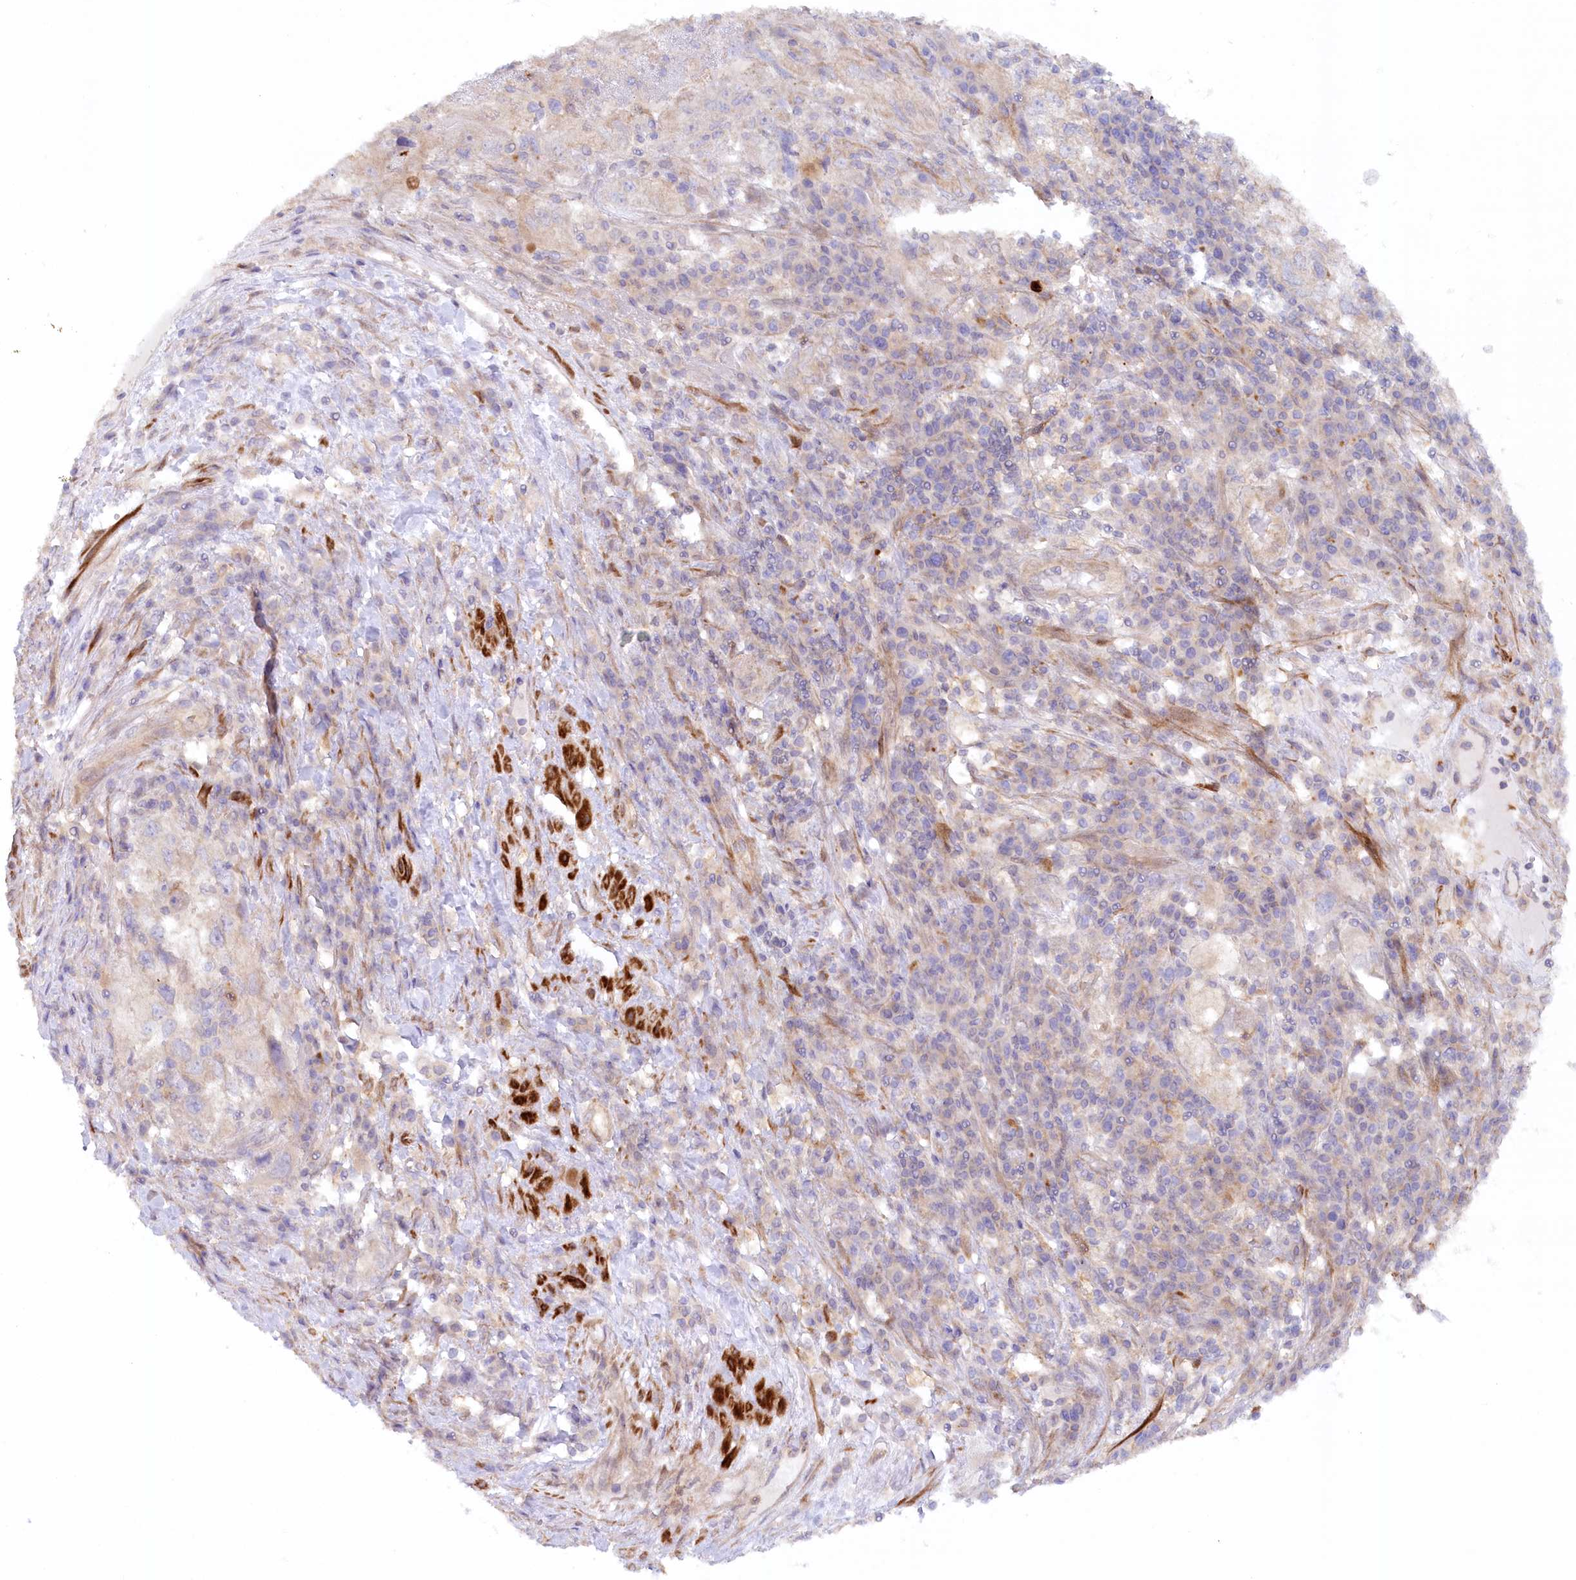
{"staining": {"intensity": "weak", "quantity": "<25%", "location": "cytoplasmic/membranous"}, "tissue": "endometrial cancer", "cell_type": "Tumor cells", "image_type": "cancer", "snomed": [{"axis": "morphology", "description": "Adenocarcinoma, NOS"}, {"axis": "topography", "description": "Endometrium"}], "caption": "Tumor cells are negative for protein expression in human adenocarcinoma (endometrial).", "gene": "GBE1", "patient": {"sex": "female", "age": 49}}